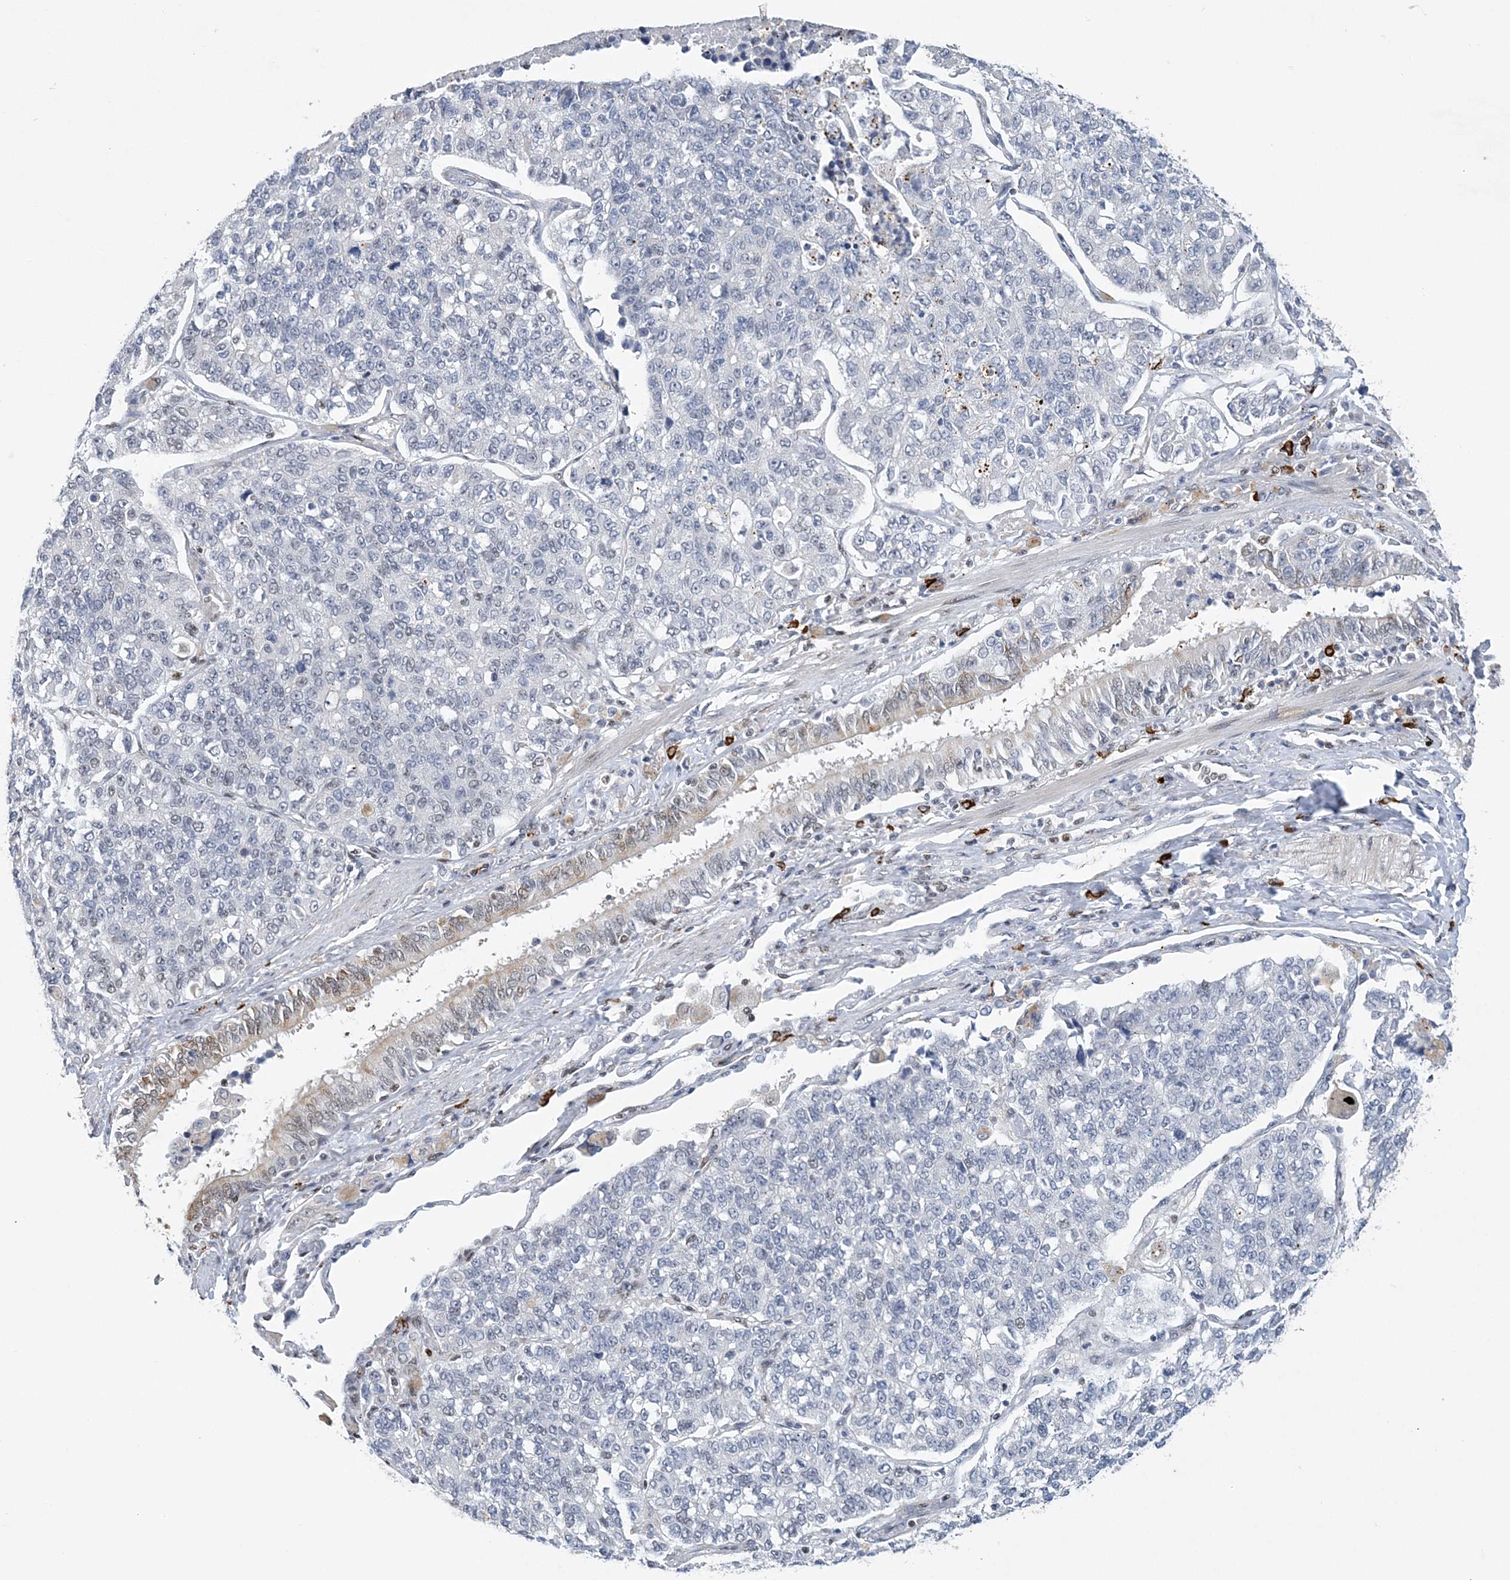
{"staining": {"intensity": "negative", "quantity": "none", "location": "none"}, "tissue": "lung cancer", "cell_type": "Tumor cells", "image_type": "cancer", "snomed": [{"axis": "morphology", "description": "Adenocarcinoma, NOS"}, {"axis": "topography", "description": "Lung"}], "caption": "IHC micrograph of human lung cancer (adenocarcinoma) stained for a protein (brown), which reveals no staining in tumor cells. (DAB immunohistochemistry (IHC) visualized using brightfield microscopy, high magnification).", "gene": "ZBTB7A", "patient": {"sex": "male", "age": 49}}